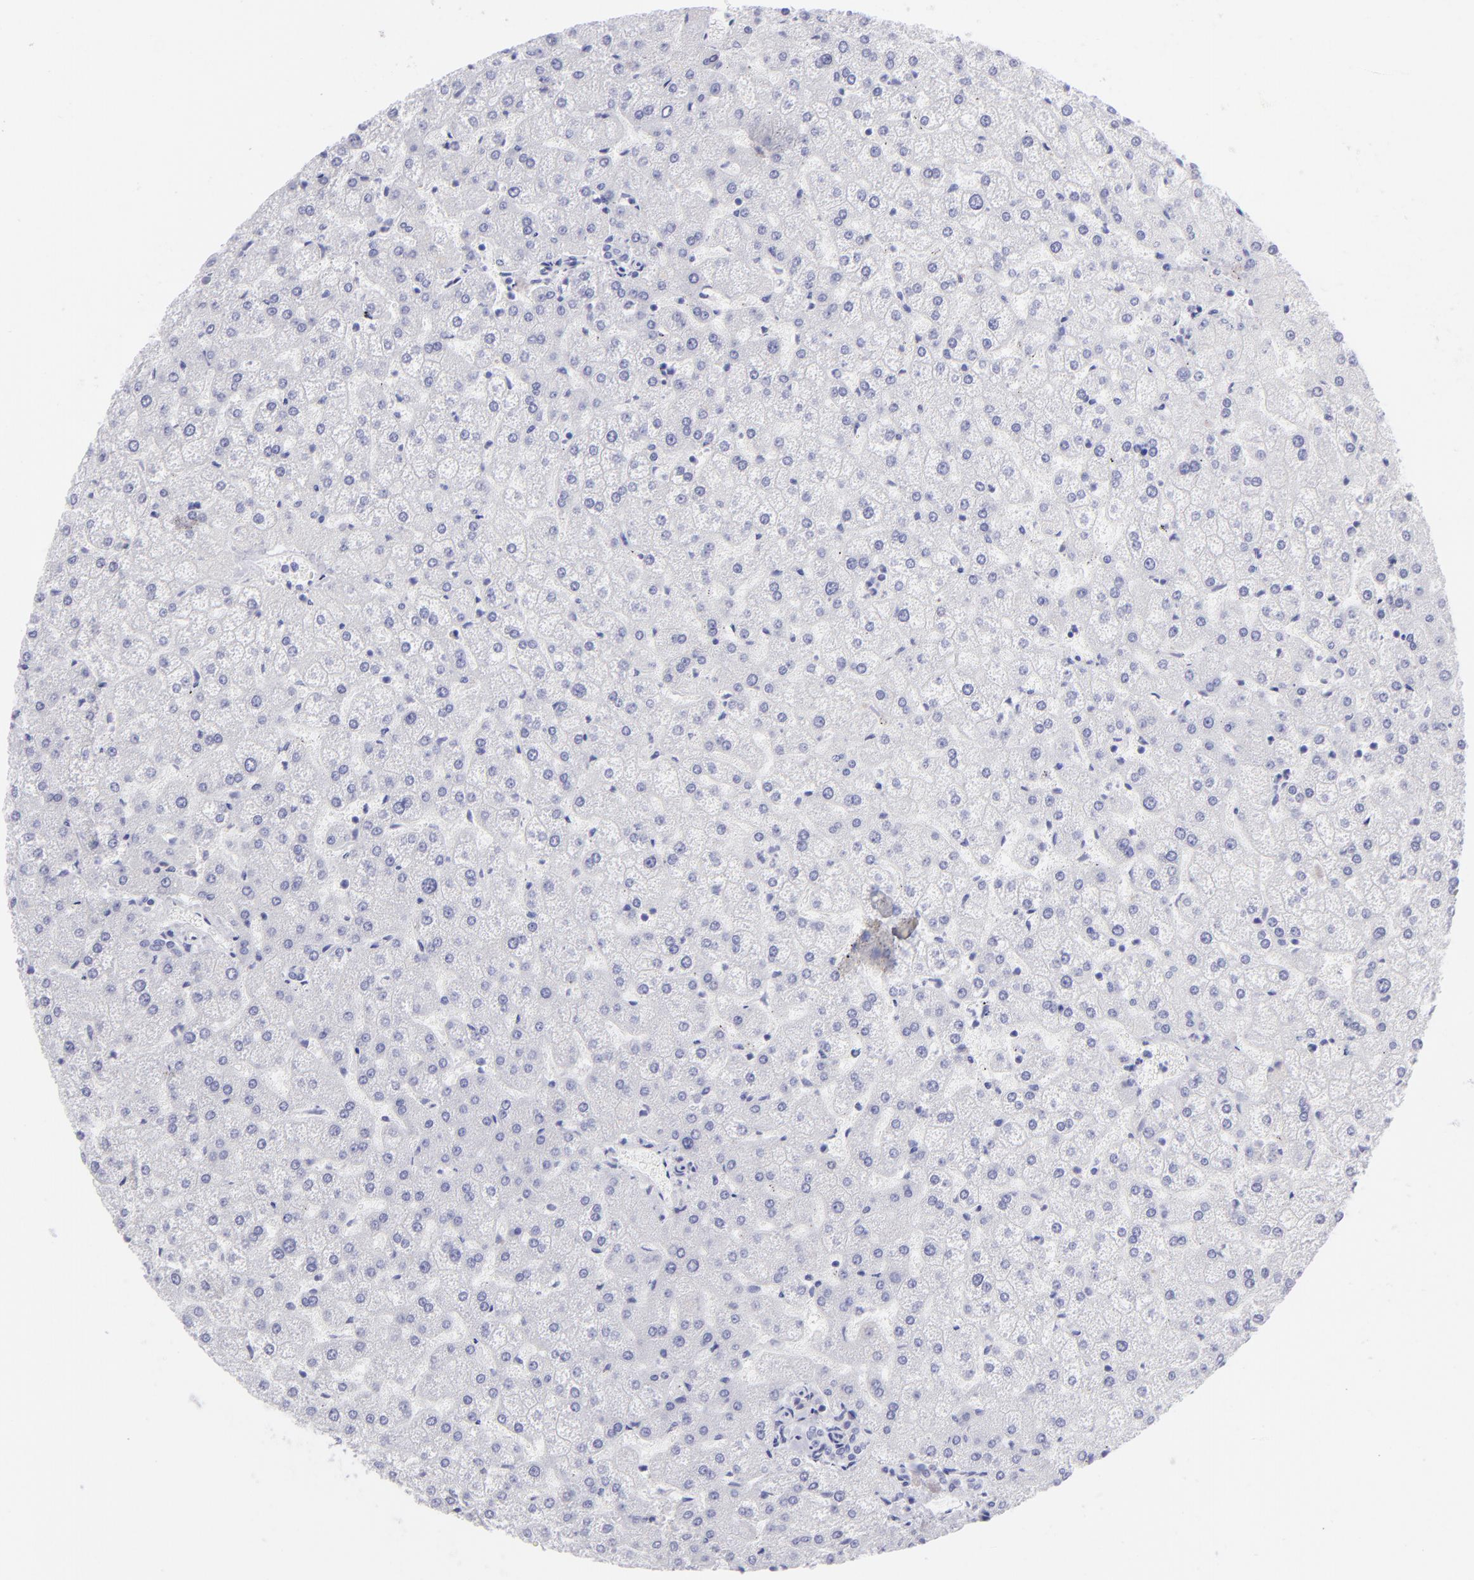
{"staining": {"intensity": "negative", "quantity": "none", "location": "none"}, "tissue": "liver", "cell_type": "Cholangiocytes", "image_type": "normal", "snomed": [{"axis": "morphology", "description": "Normal tissue, NOS"}, {"axis": "topography", "description": "Liver"}], "caption": "Immunohistochemical staining of unremarkable human liver exhibits no significant staining in cholangiocytes.", "gene": "SLC1A2", "patient": {"sex": "female", "age": 32}}